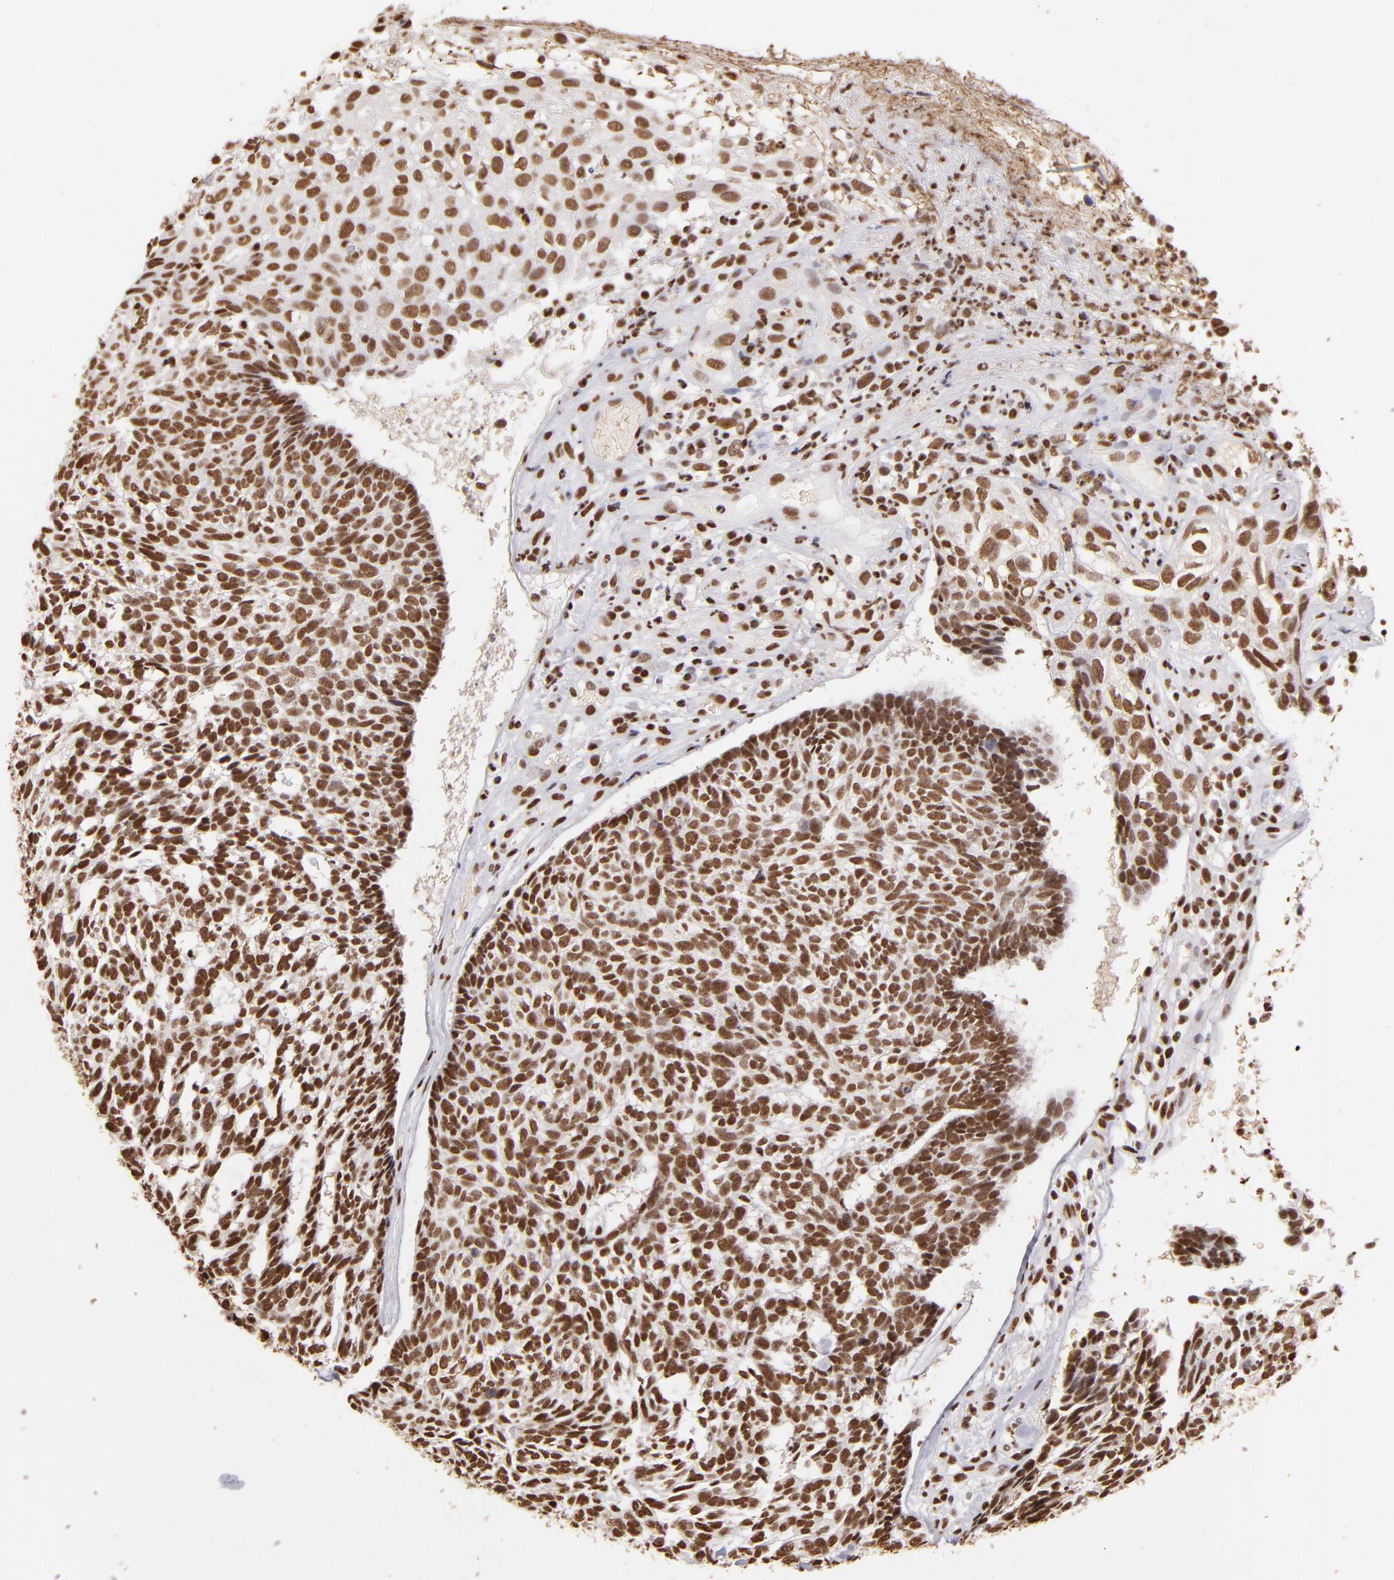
{"staining": {"intensity": "strong", "quantity": ">75%", "location": "nuclear"}, "tissue": "skin cancer", "cell_type": "Tumor cells", "image_type": "cancer", "snomed": [{"axis": "morphology", "description": "Basal cell carcinoma"}, {"axis": "topography", "description": "Skin"}], "caption": "Immunohistochemistry (IHC) photomicrograph of human skin cancer (basal cell carcinoma) stained for a protein (brown), which displays high levels of strong nuclear expression in approximately >75% of tumor cells.", "gene": "SP1", "patient": {"sex": "male", "age": 72}}